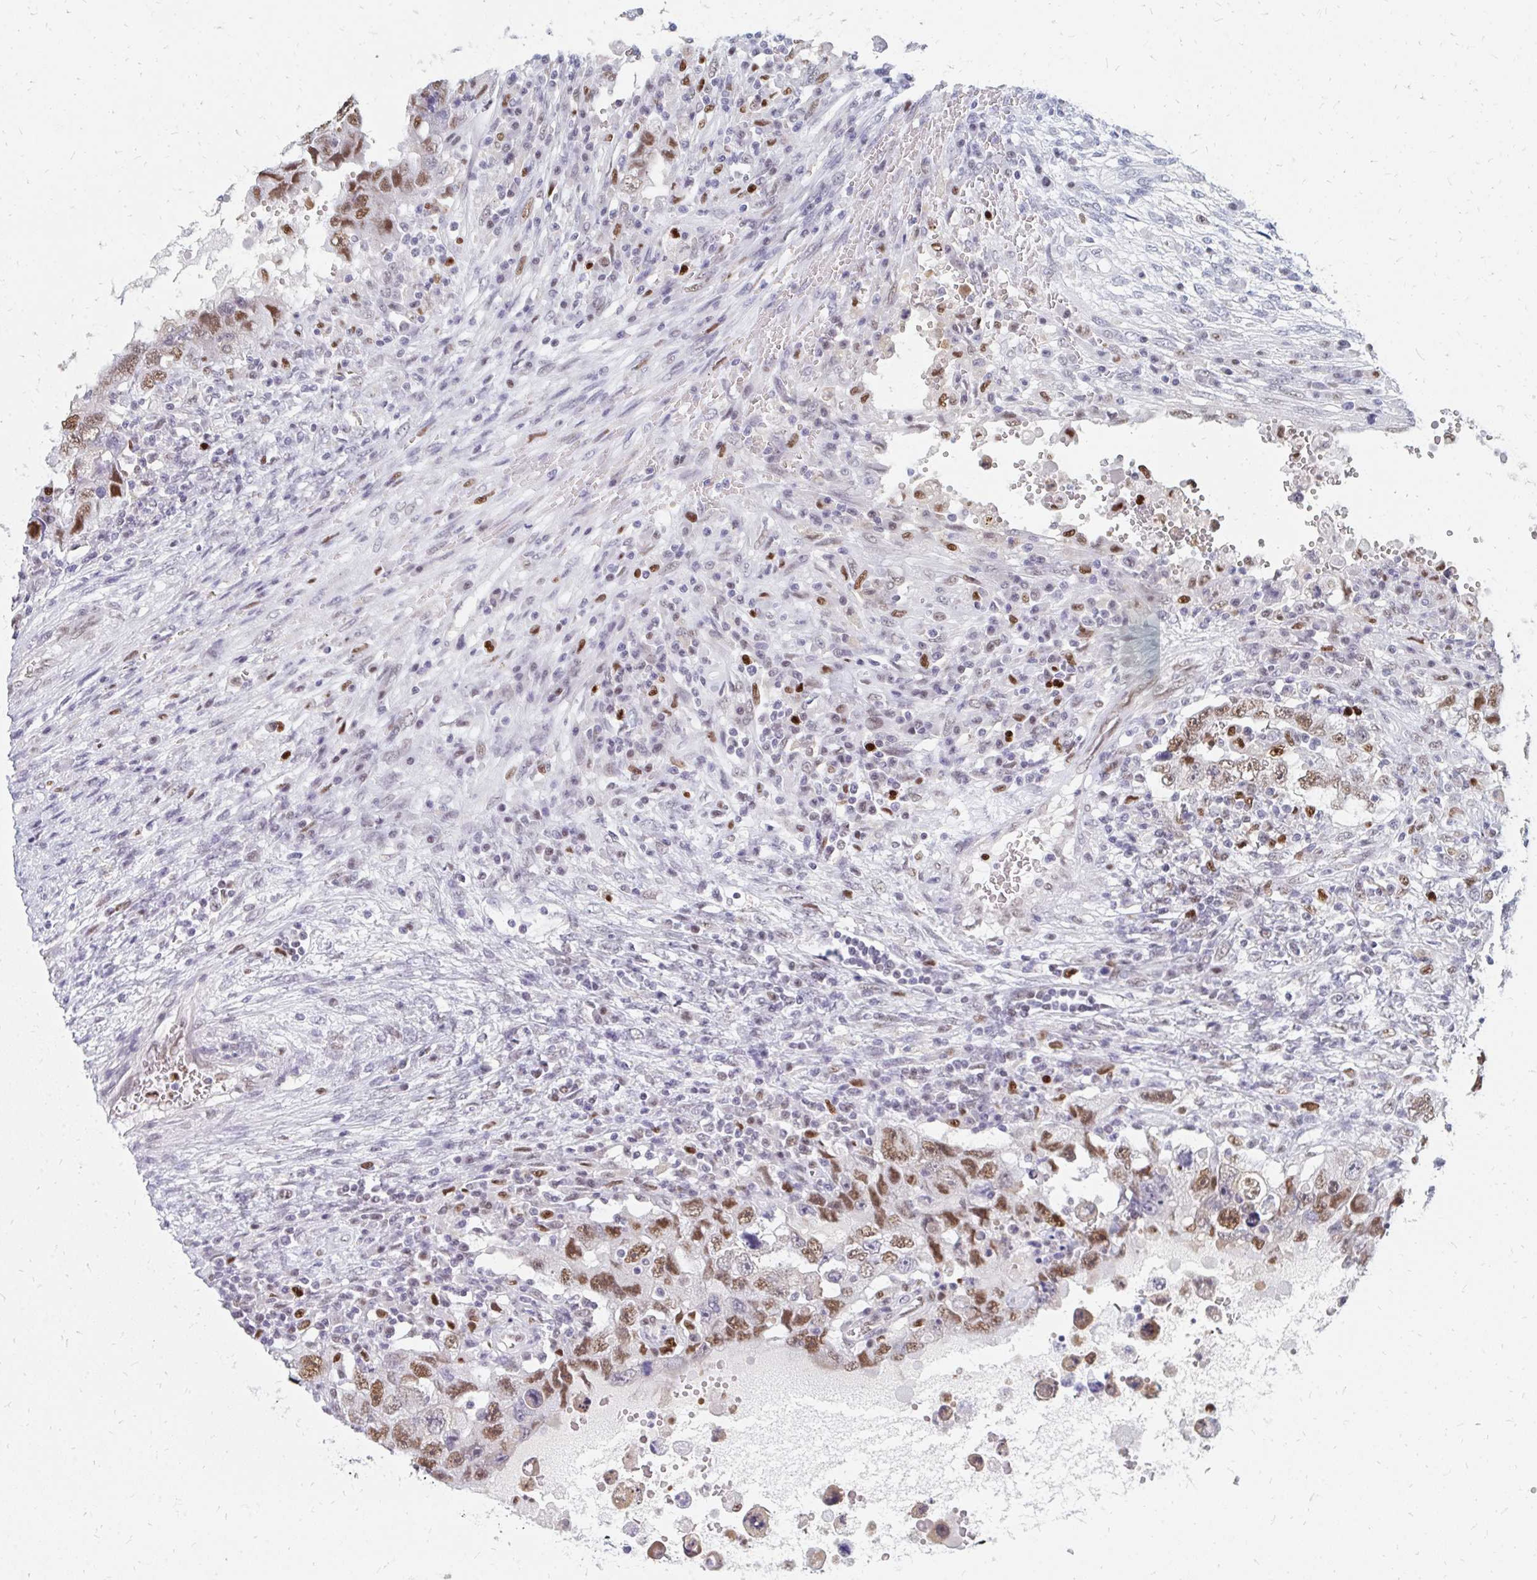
{"staining": {"intensity": "moderate", "quantity": ">75%", "location": "nuclear"}, "tissue": "testis cancer", "cell_type": "Tumor cells", "image_type": "cancer", "snomed": [{"axis": "morphology", "description": "Carcinoma, Embryonal, NOS"}, {"axis": "topography", "description": "Testis"}], "caption": "Moderate nuclear protein expression is seen in about >75% of tumor cells in testis cancer (embryonal carcinoma). (DAB (3,3'-diaminobenzidine) IHC, brown staining for protein, blue staining for nuclei).", "gene": "PLK3", "patient": {"sex": "male", "age": 26}}